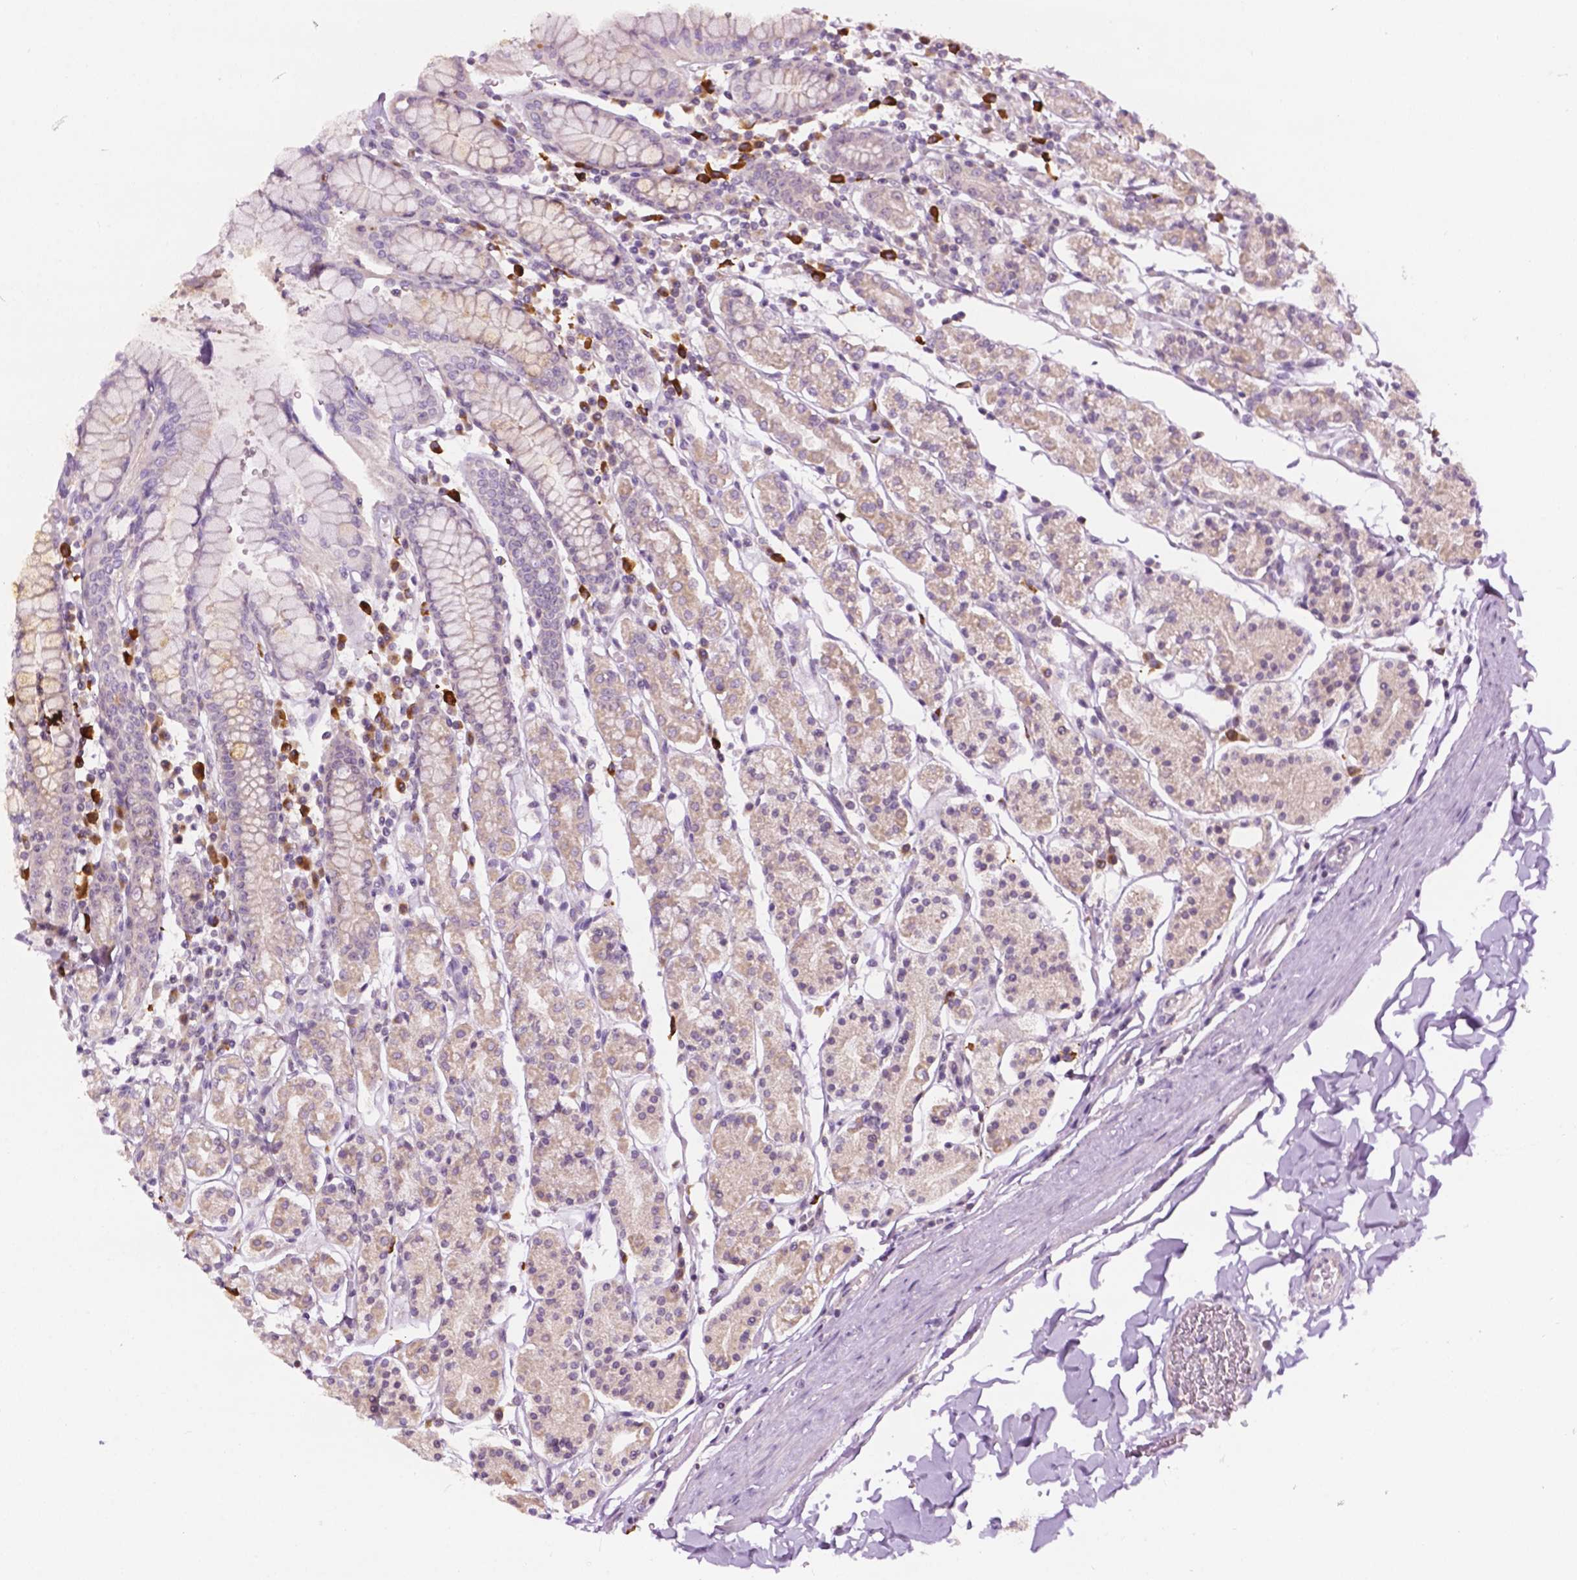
{"staining": {"intensity": "weak", "quantity": "25%-75%", "location": "cytoplasmic/membranous"}, "tissue": "stomach", "cell_type": "Glandular cells", "image_type": "normal", "snomed": [{"axis": "morphology", "description": "Normal tissue, NOS"}, {"axis": "topography", "description": "Stomach, upper"}, {"axis": "topography", "description": "Stomach"}], "caption": "A low amount of weak cytoplasmic/membranous positivity is identified in about 25%-75% of glandular cells in benign stomach. The staining was performed using DAB (3,3'-diaminobenzidine) to visualize the protein expression in brown, while the nuclei were stained in blue with hematoxylin (Magnification: 20x).", "gene": "DENND4A", "patient": {"sex": "male", "age": 62}}